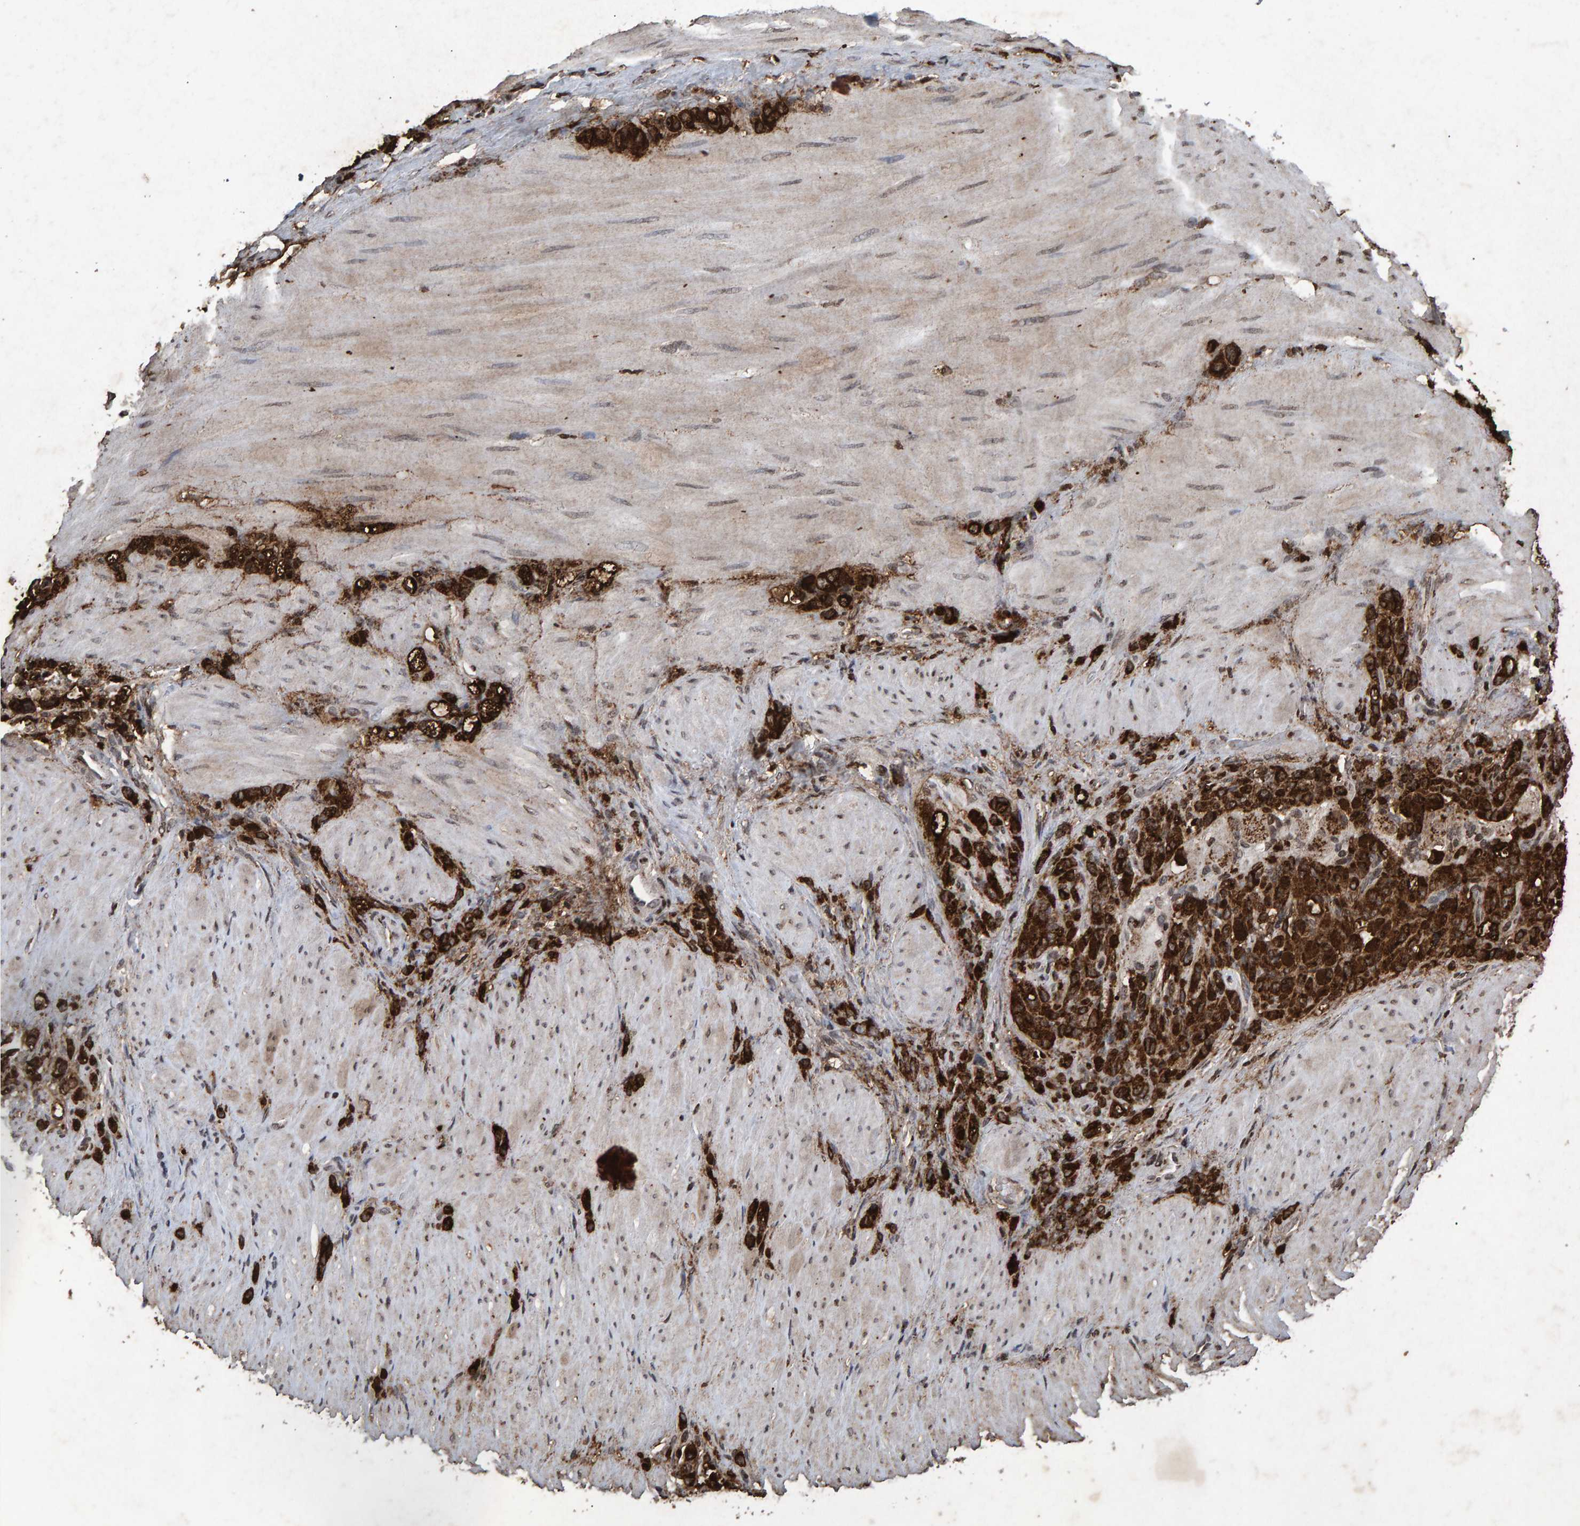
{"staining": {"intensity": "strong", "quantity": ">75%", "location": "cytoplasmic/membranous"}, "tissue": "stomach cancer", "cell_type": "Tumor cells", "image_type": "cancer", "snomed": [{"axis": "morphology", "description": "Normal tissue, NOS"}, {"axis": "morphology", "description": "Adenocarcinoma, NOS"}, {"axis": "topography", "description": "Stomach"}], "caption": "Human adenocarcinoma (stomach) stained with a brown dye reveals strong cytoplasmic/membranous positive positivity in approximately >75% of tumor cells.", "gene": "GALC", "patient": {"sex": "male", "age": 82}}